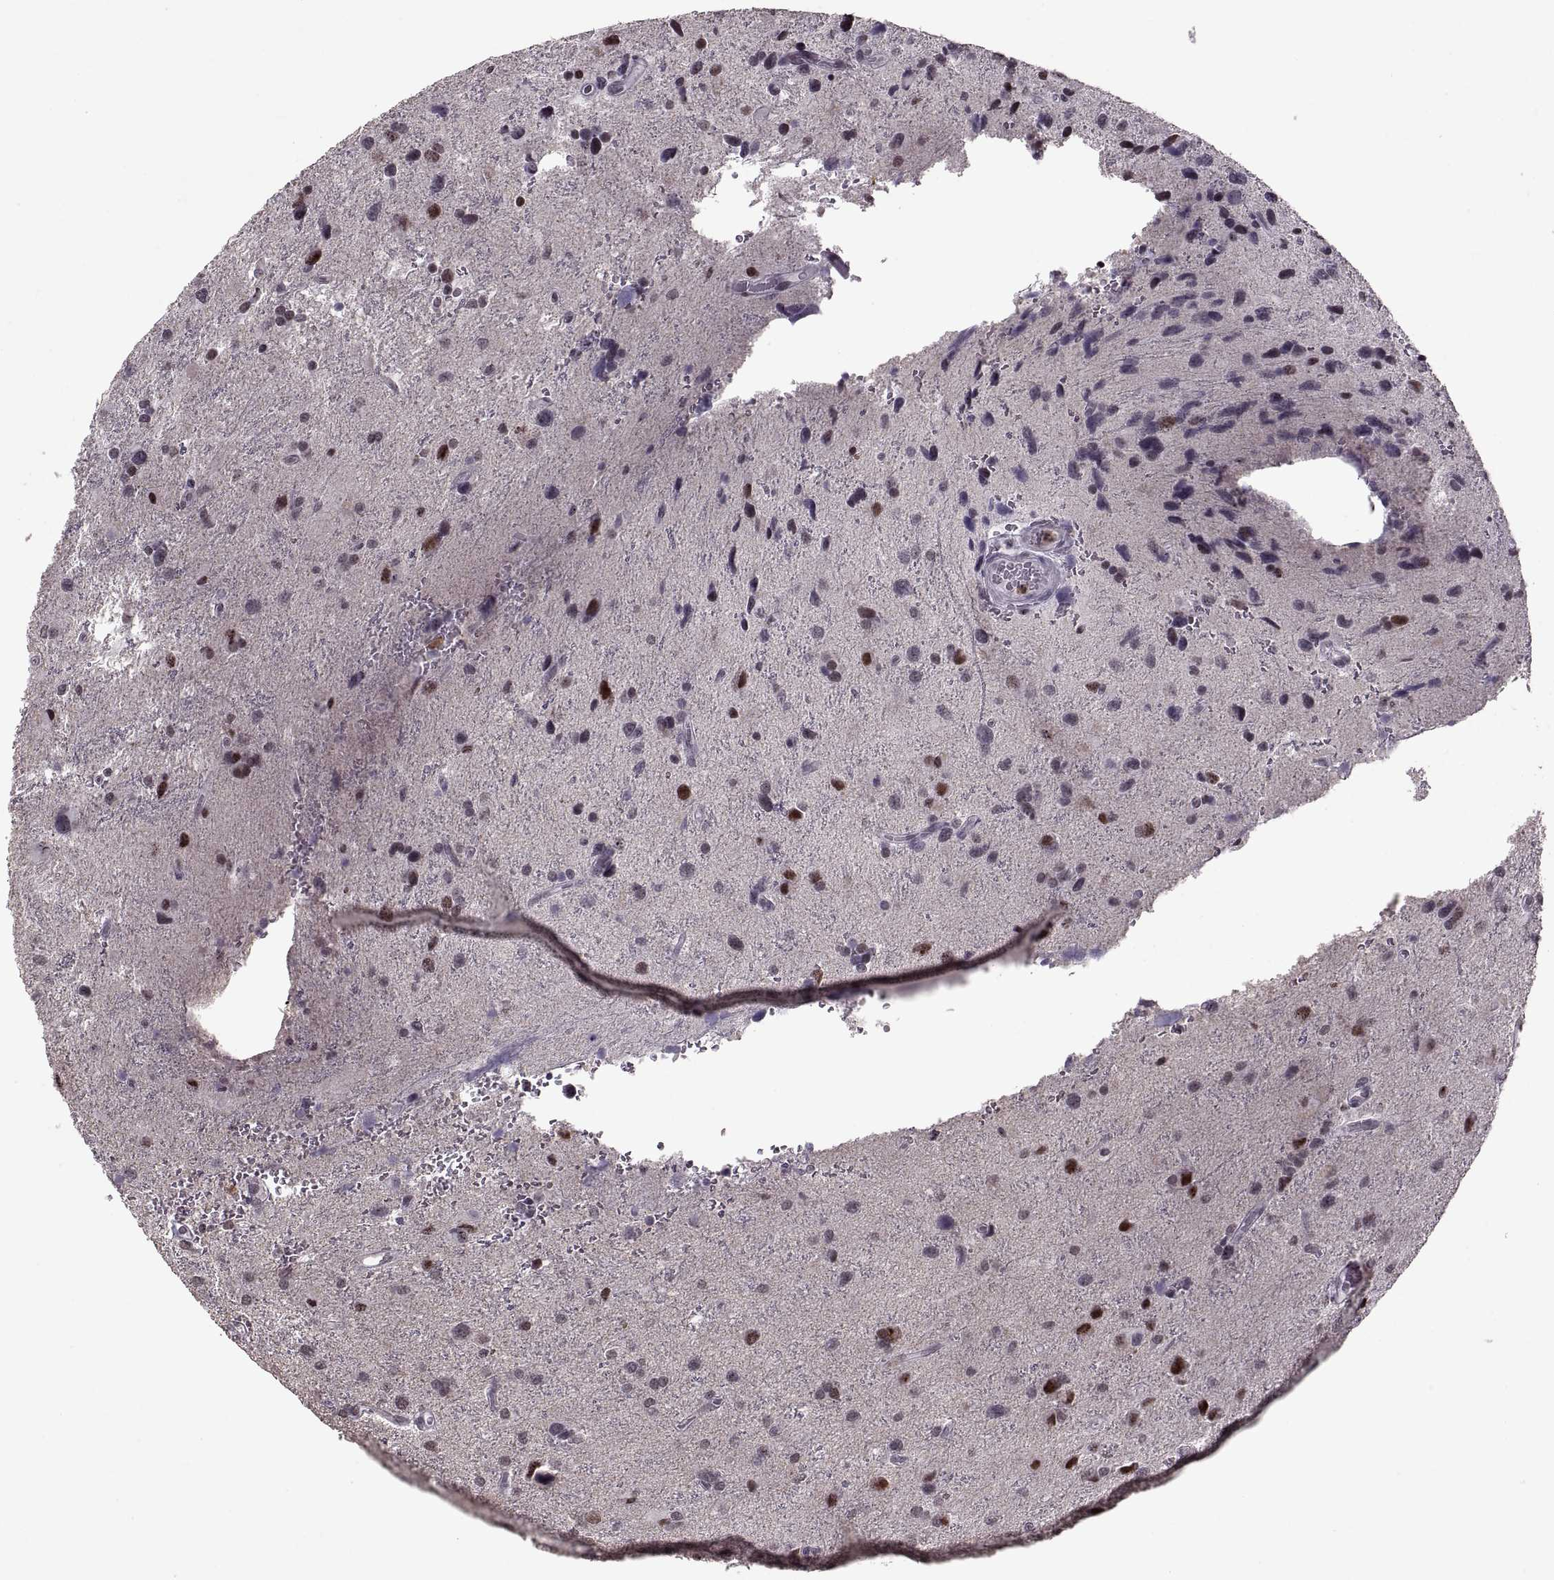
{"staining": {"intensity": "moderate", "quantity": "<25%", "location": "nuclear"}, "tissue": "glioma", "cell_type": "Tumor cells", "image_type": "cancer", "snomed": [{"axis": "morphology", "description": "Glioma, malignant, NOS"}, {"axis": "morphology", "description": "Glioma, malignant, High grade"}, {"axis": "topography", "description": "Brain"}], "caption": "Immunohistochemical staining of glioma exhibits low levels of moderate nuclear protein staining in about <25% of tumor cells. (IHC, brightfield microscopy, high magnification).", "gene": "PALS1", "patient": {"sex": "female", "age": 71}}